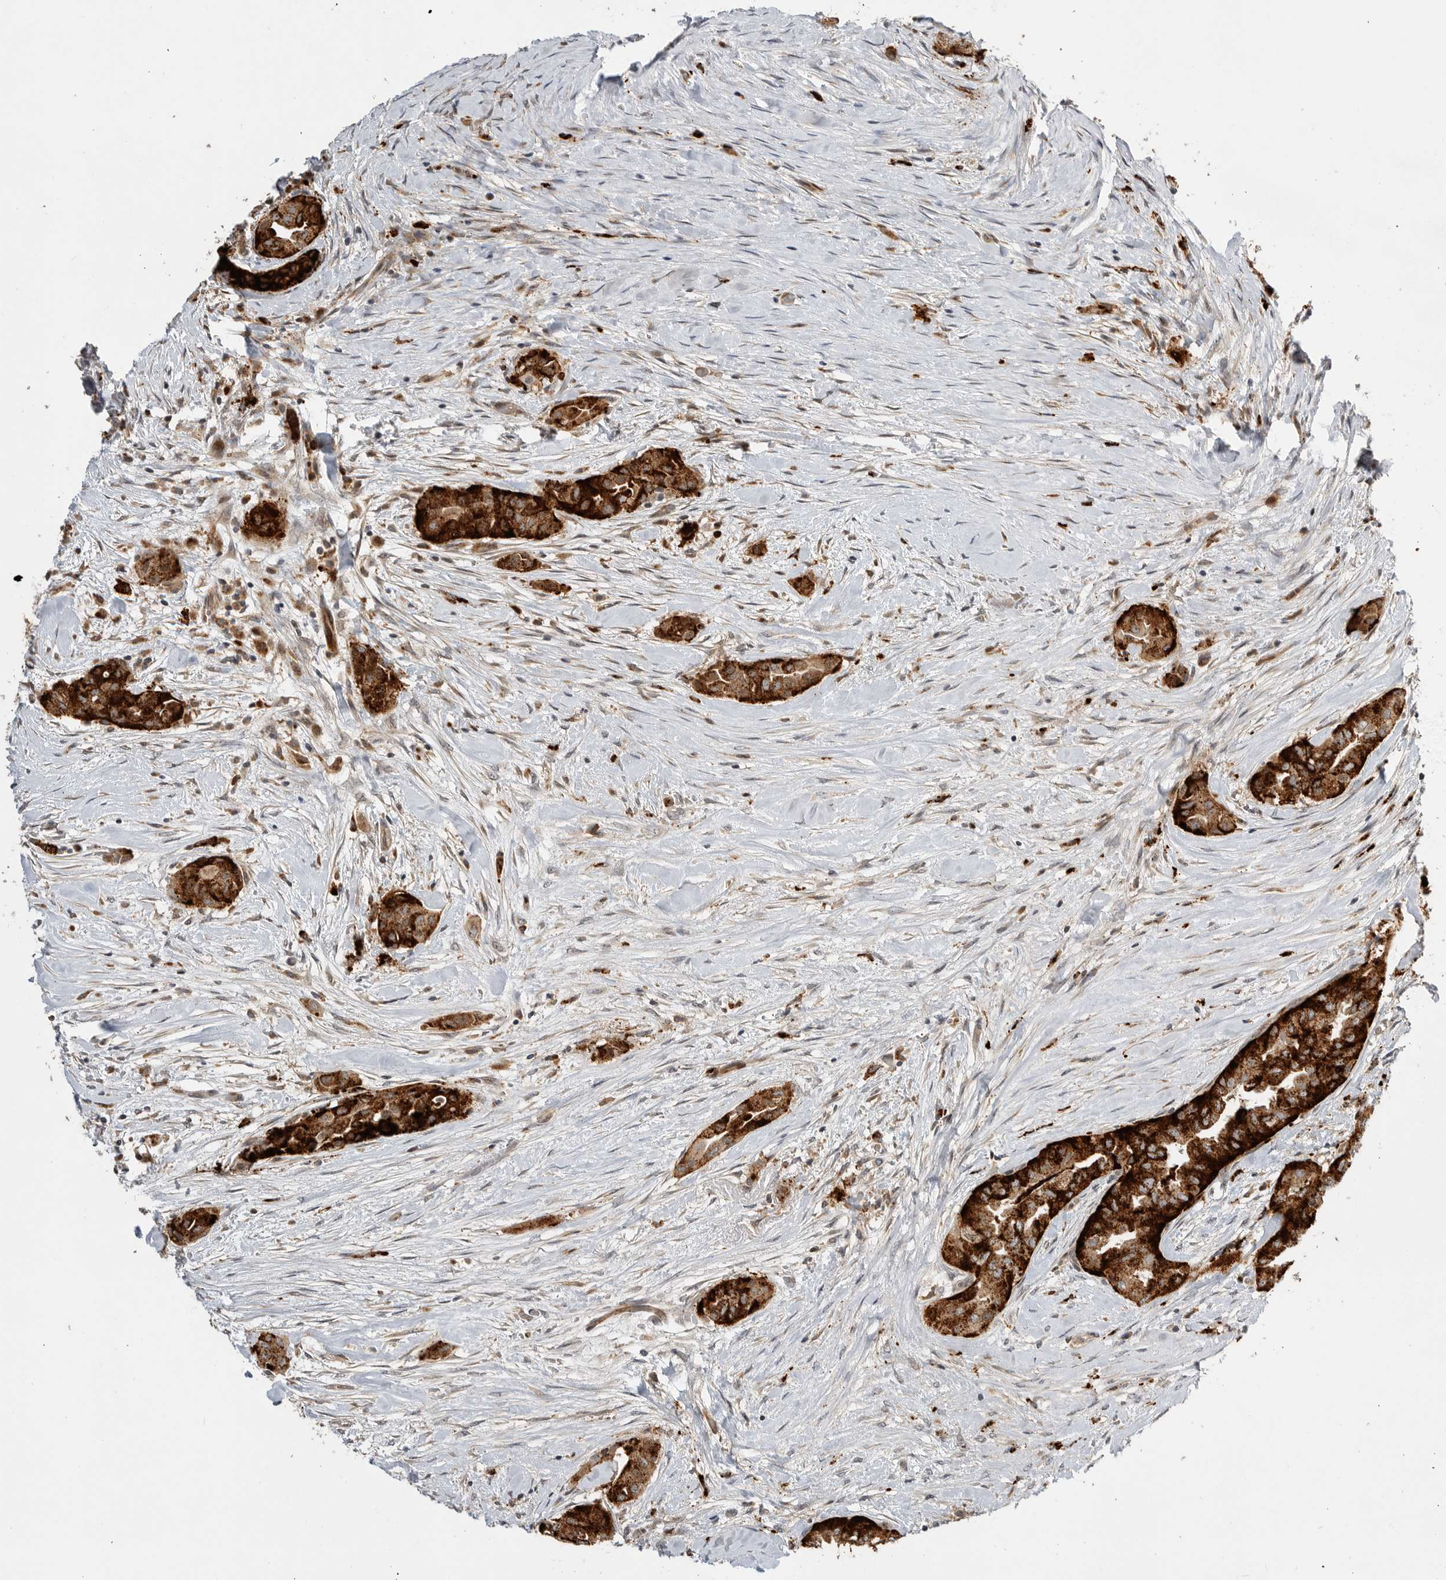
{"staining": {"intensity": "strong", "quantity": ">75%", "location": "cytoplasmic/membranous"}, "tissue": "thyroid cancer", "cell_type": "Tumor cells", "image_type": "cancer", "snomed": [{"axis": "morphology", "description": "Papillary adenocarcinoma, NOS"}, {"axis": "topography", "description": "Thyroid gland"}], "caption": "This image reveals immunohistochemistry (IHC) staining of human thyroid cancer, with high strong cytoplasmic/membranous expression in approximately >75% of tumor cells.", "gene": "CSNK1G3", "patient": {"sex": "female", "age": 59}}